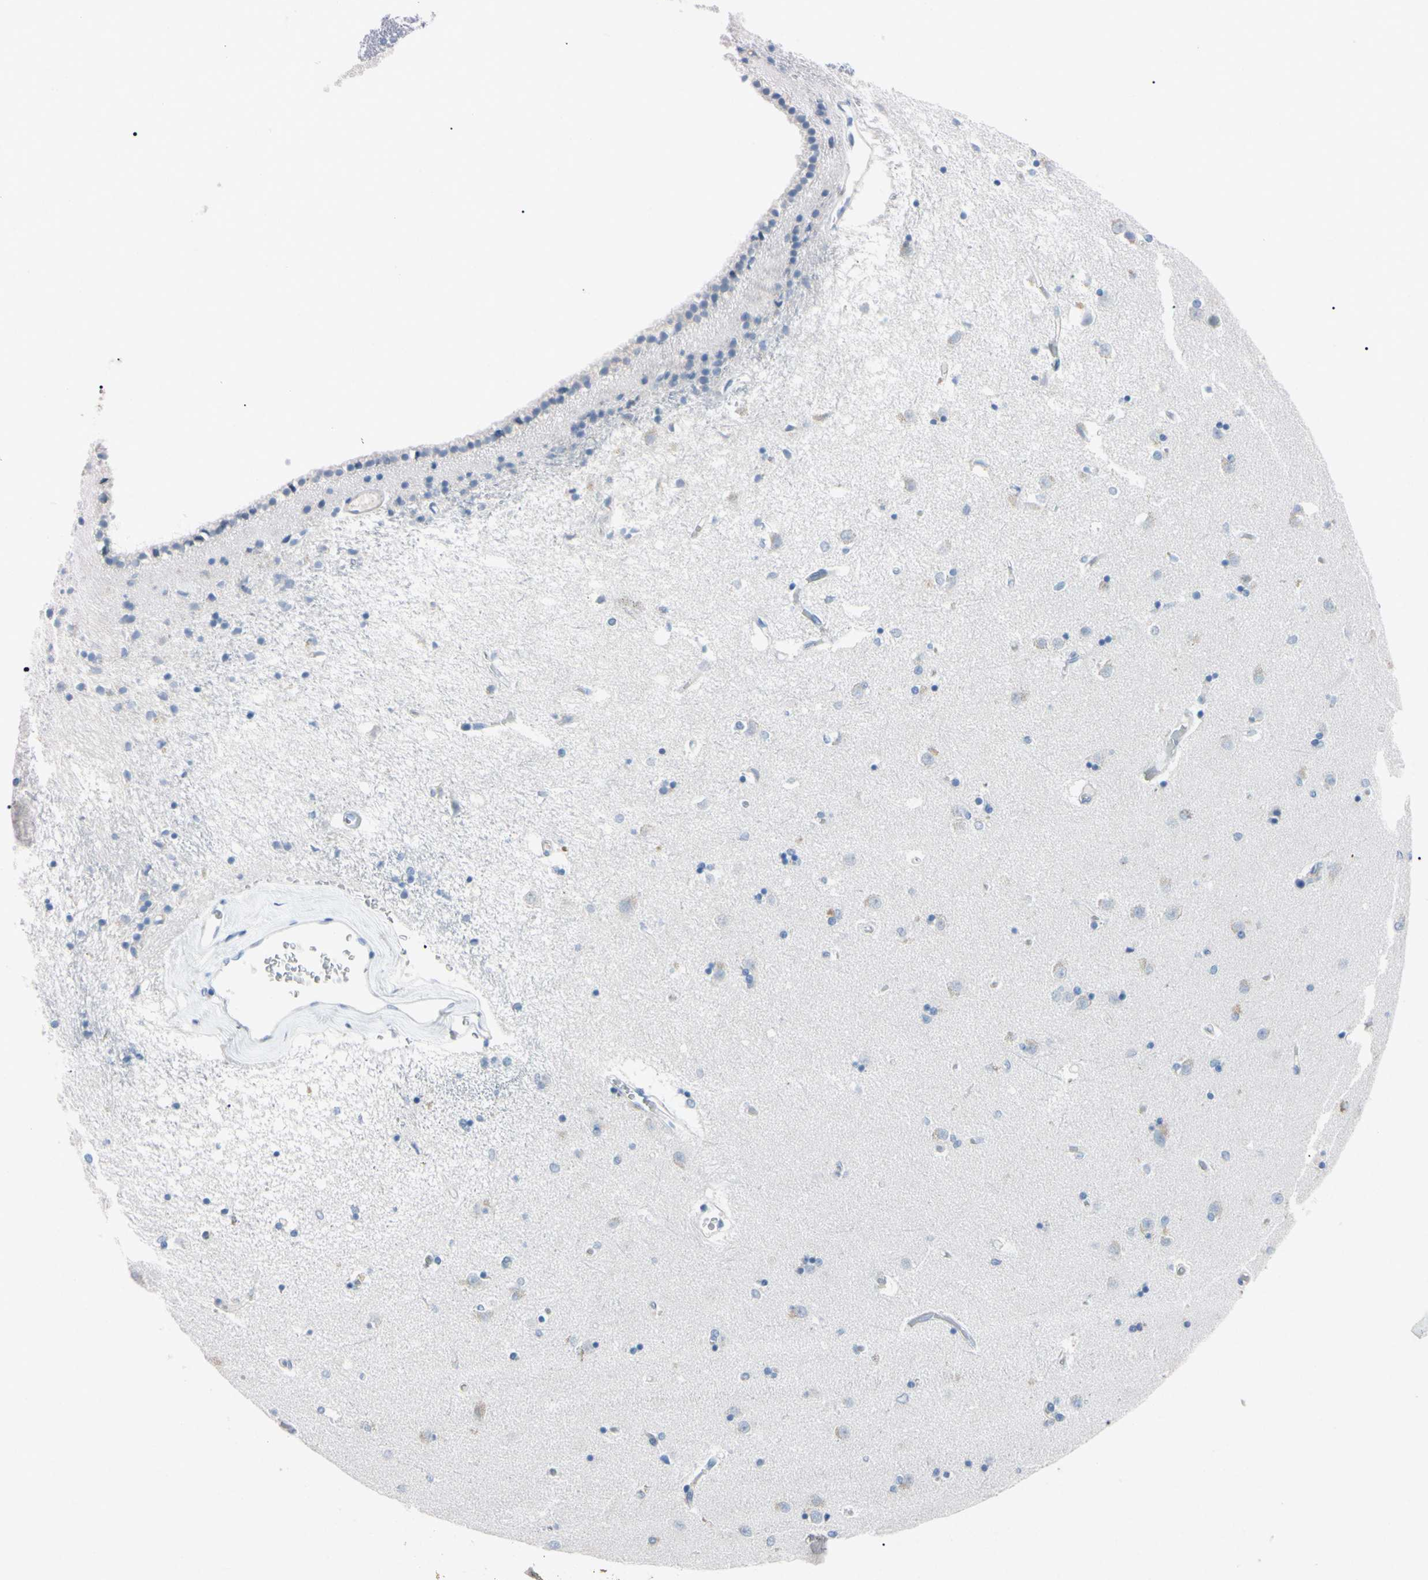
{"staining": {"intensity": "negative", "quantity": "none", "location": "none"}, "tissue": "caudate", "cell_type": "Glial cells", "image_type": "normal", "snomed": [{"axis": "morphology", "description": "Normal tissue, NOS"}, {"axis": "topography", "description": "Lateral ventricle wall"}], "caption": "This image is of normal caudate stained with immunohistochemistry to label a protein in brown with the nuclei are counter-stained blue. There is no positivity in glial cells. (DAB IHC with hematoxylin counter stain).", "gene": "ELN", "patient": {"sex": "female", "age": 54}}